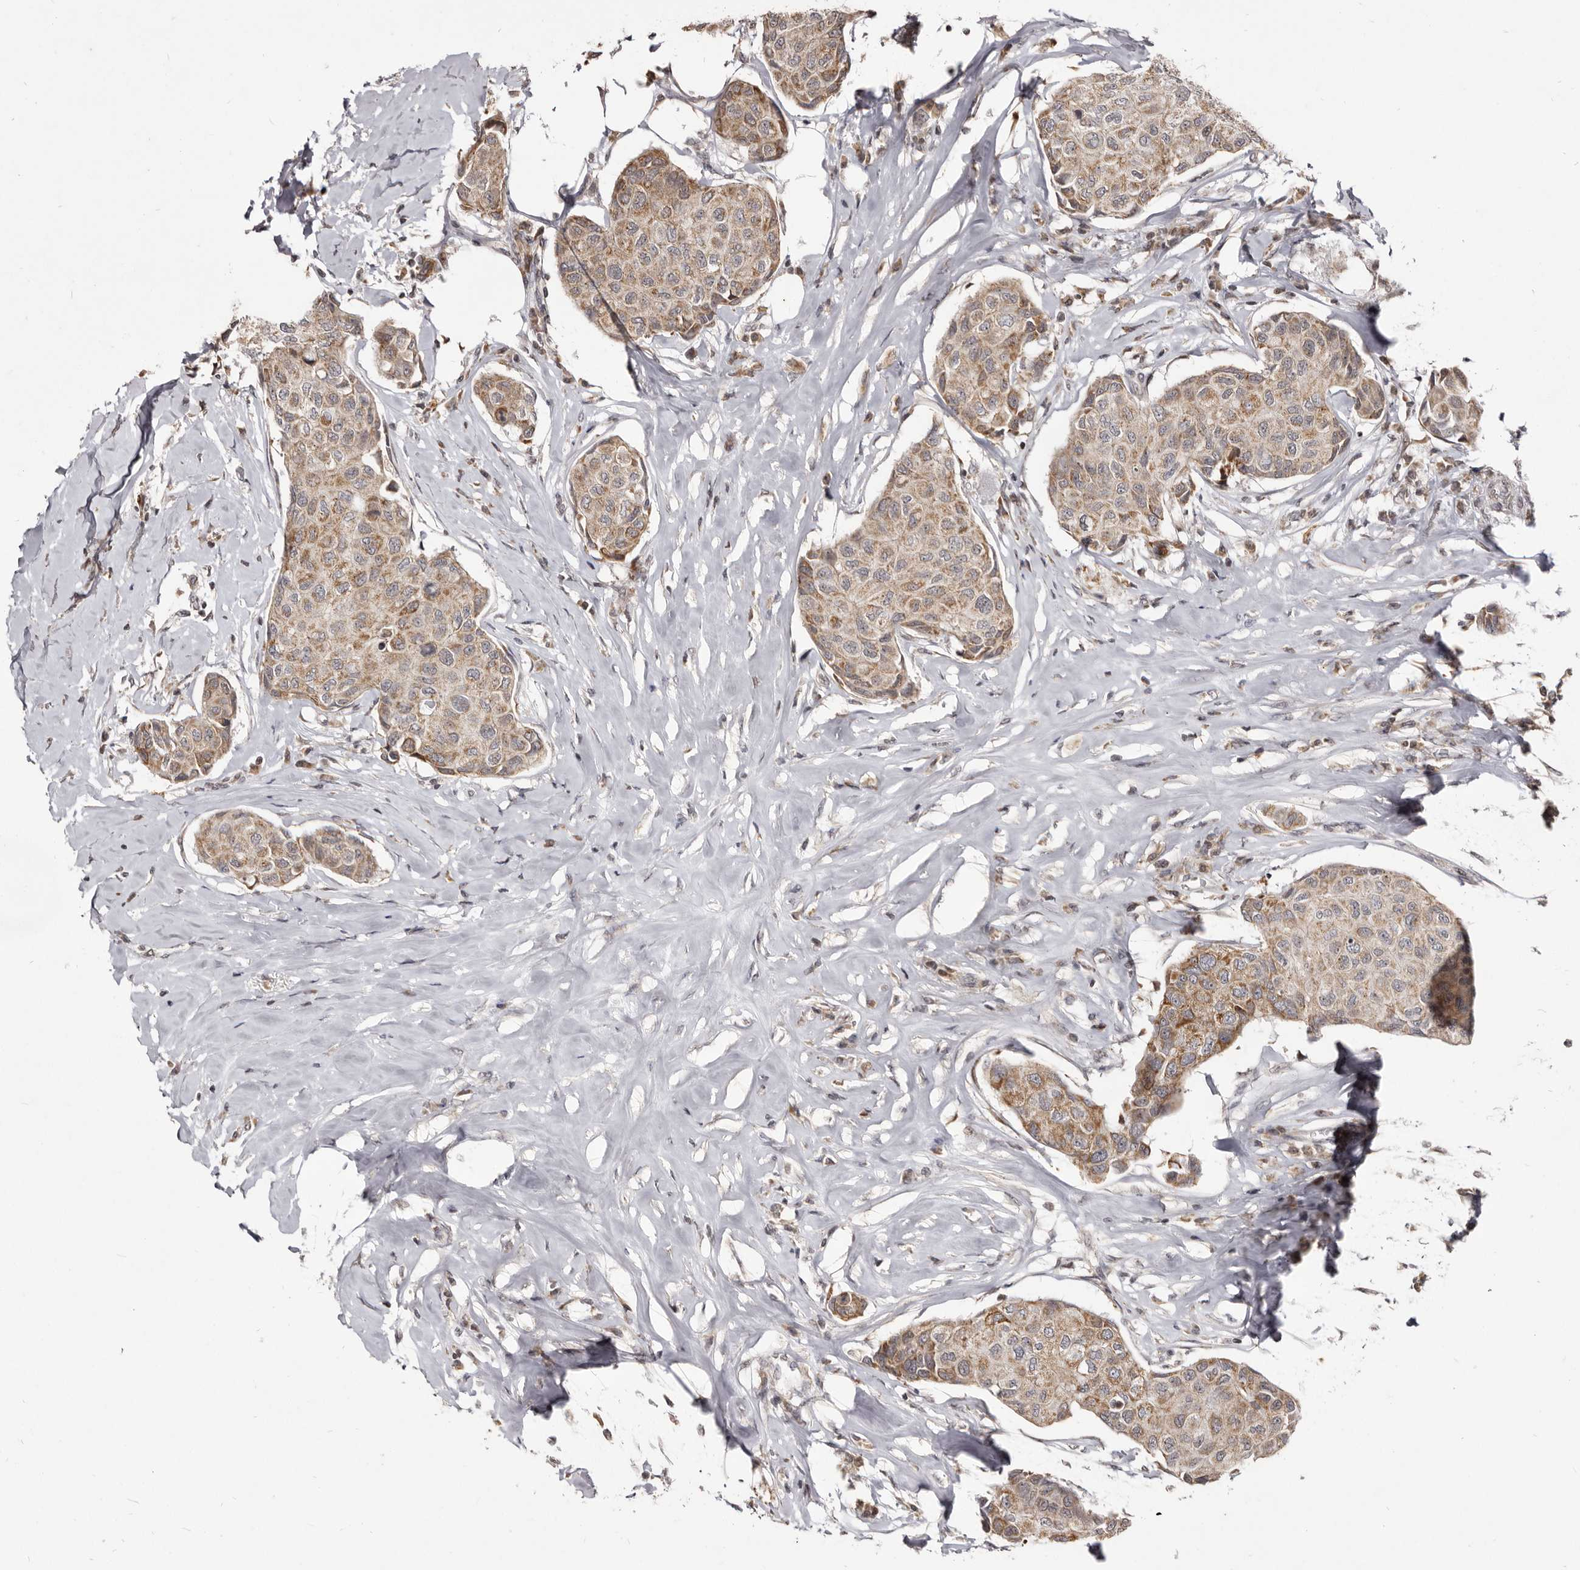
{"staining": {"intensity": "moderate", "quantity": "25%-75%", "location": "cytoplasmic/membranous"}, "tissue": "breast cancer", "cell_type": "Tumor cells", "image_type": "cancer", "snomed": [{"axis": "morphology", "description": "Duct carcinoma"}, {"axis": "topography", "description": "Breast"}], "caption": "The image shows staining of intraductal carcinoma (breast), revealing moderate cytoplasmic/membranous protein staining (brown color) within tumor cells. (IHC, brightfield microscopy, high magnification).", "gene": "THUMPD1", "patient": {"sex": "female", "age": 80}}